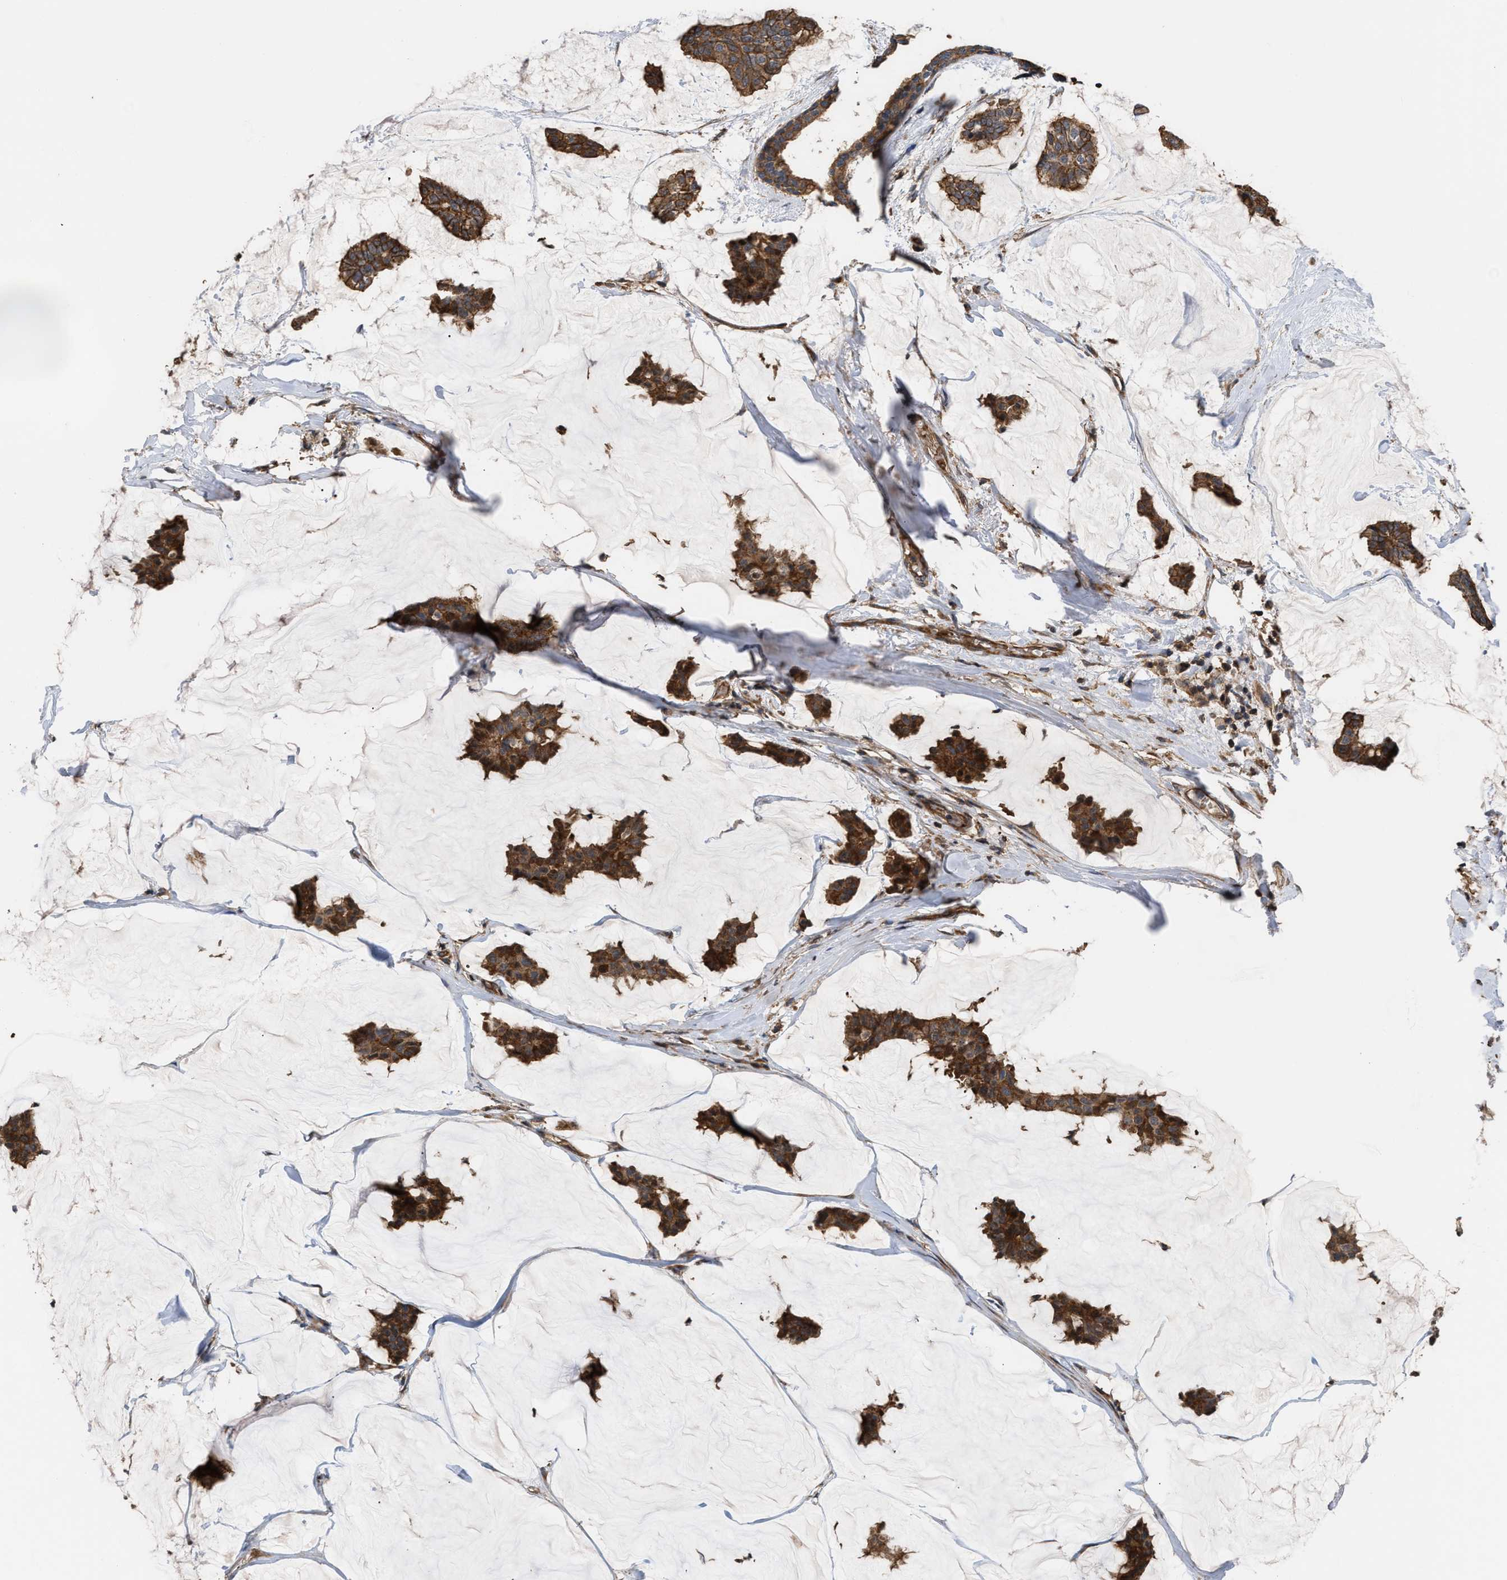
{"staining": {"intensity": "strong", "quantity": ">75%", "location": "cytoplasmic/membranous"}, "tissue": "breast cancer", "cell_type": "Tumor cells", "image_type": "cancer", "snomed": [{"axis": "morphology", "description": "Duct carcinoma"}, {"axis": "topography", "description": "Breast"}], "caption": "Immunohistochemistry (IHC) of breast cancer displays high levels of strong cytoplasmic/membranous expression in about >75% of tumor cells.", "gene": "STAU1", "patient": {"sex": "female", "age": 93}}